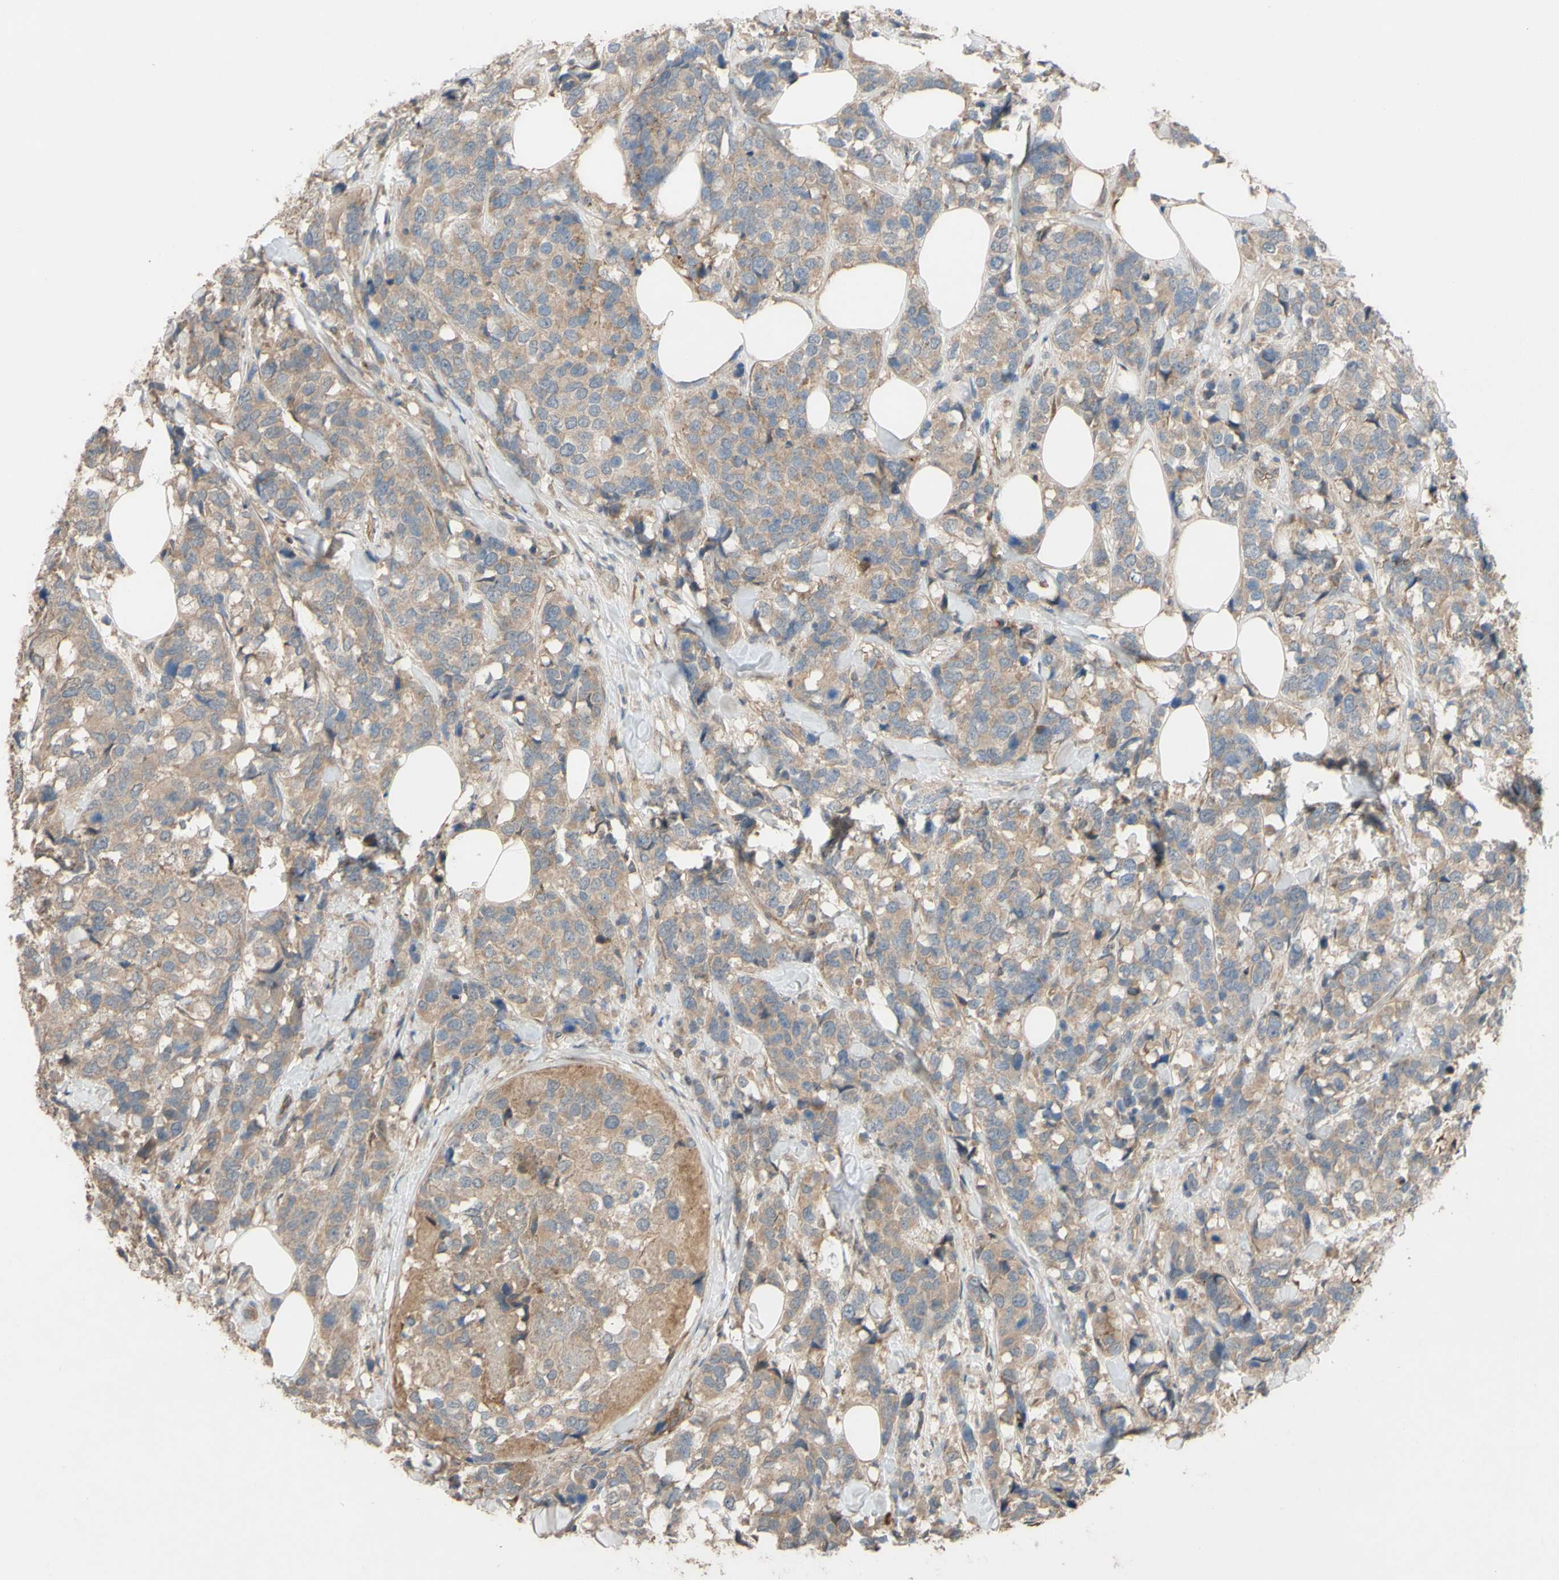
{"staining": {"intensity": "moderate", "quantity": ">75%", "location": "cytoplasmic/membranous"}, "tissue": "breast cancer", "cell_type": "Tumor cells", "image_type": "cancer", "snomed": [{"axis": "morphology", "description": "Lobular carcinoma"}, {"axis": "topography", "description": "Breast"}], "caption": "DAB immunohistochemical staining of human breast cancer shows moderate cytoplasmic/membranous protein expression in about >75% of tumor cells.", "gene": "SHROOM4", "patient": {"sex": "female", "age": 59}}